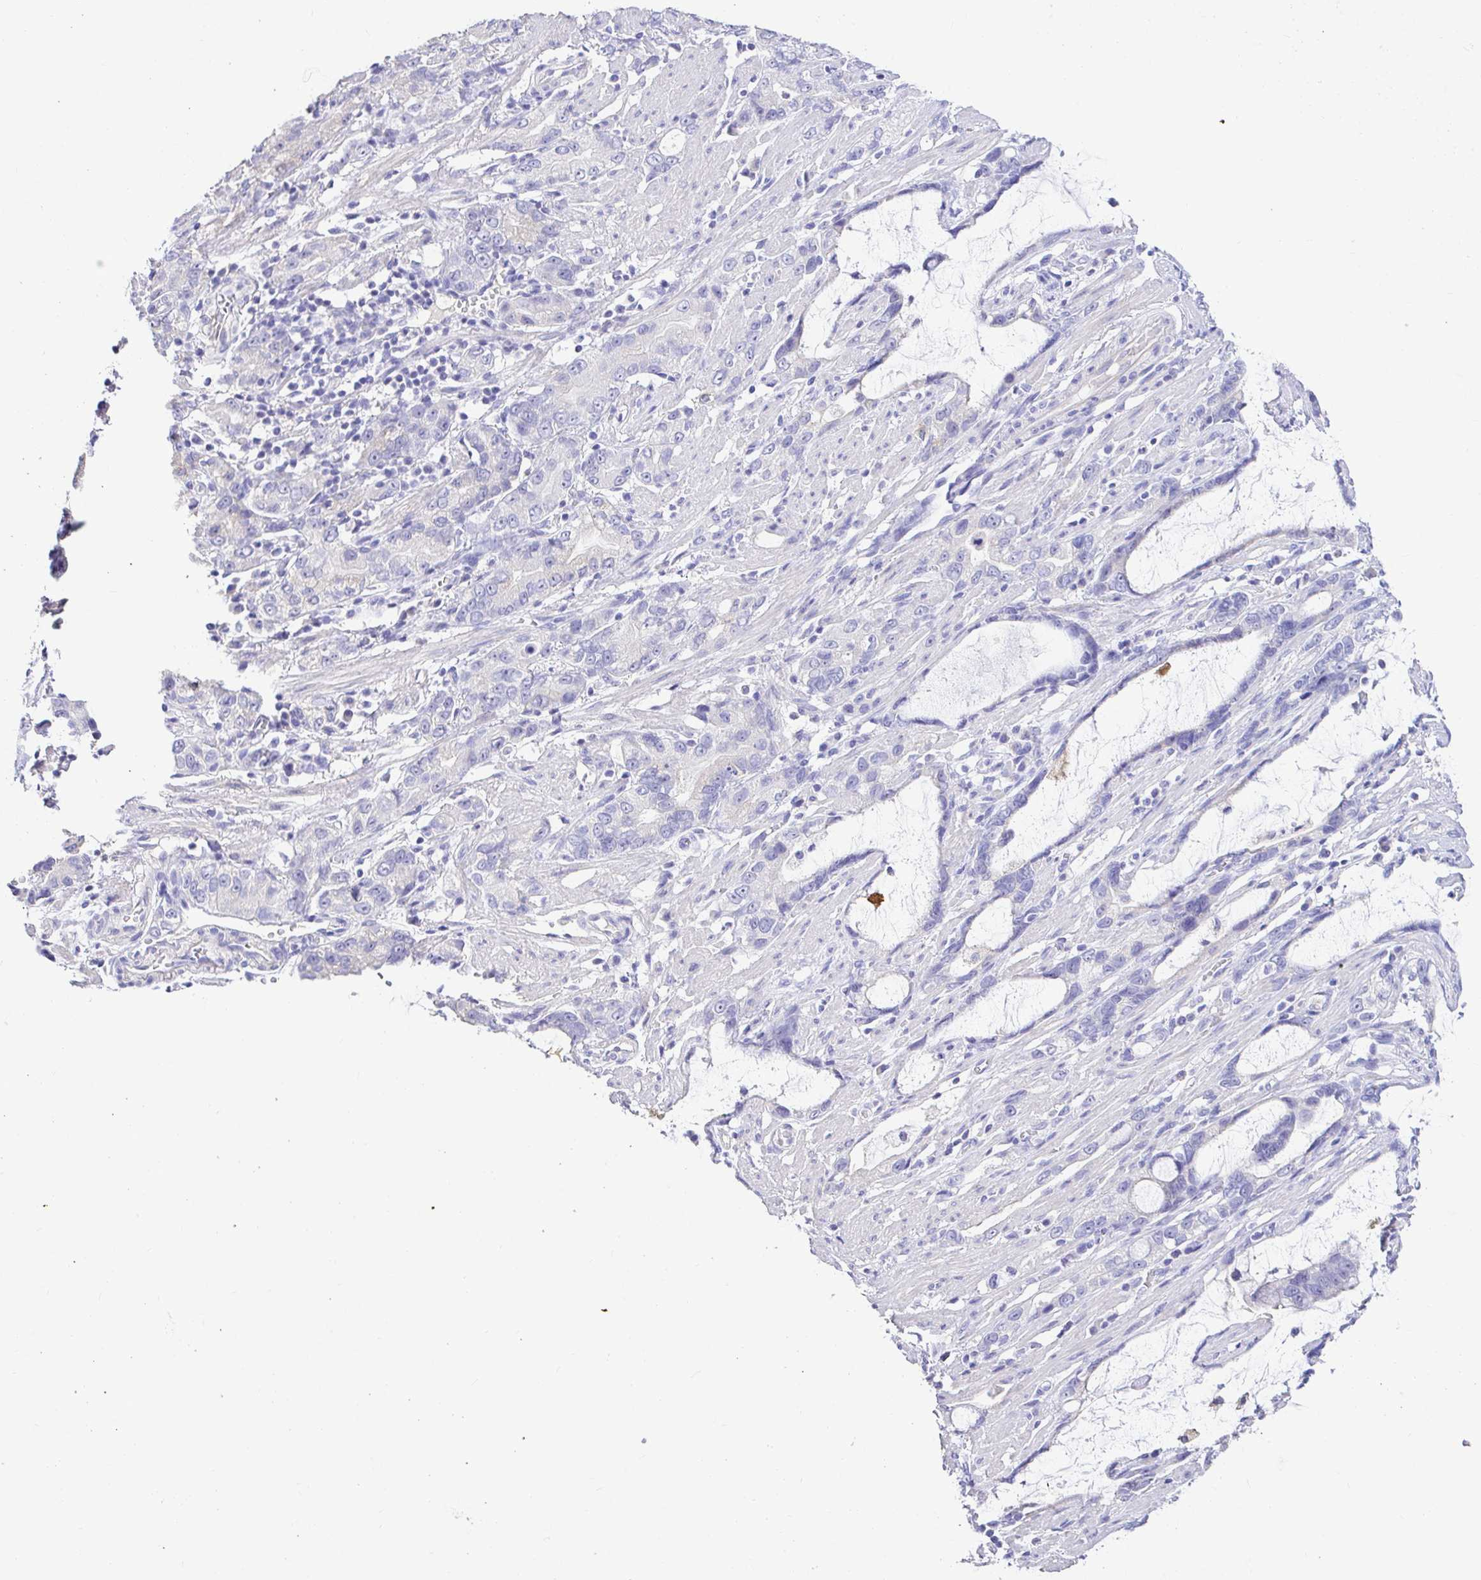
{"staining": {"intensity": "negative", "quantity": "none", "location": "none"}, "tissue": "stomach cancer", "cell_type": "Tumor cells", "image_type": "cancer", "snomed": [{"axis": "morphology", "description": "Adenocarcinoma, NOS"}, {"axis": "topography", "description": "Stomach"}], "caption": "This is an immunohistochemistry (IHC) image of stomach adenocarcinoma. There is no staining in tumor cells.", "gene": "CDO1", "patient": {"sex": "male", "age": 55}}